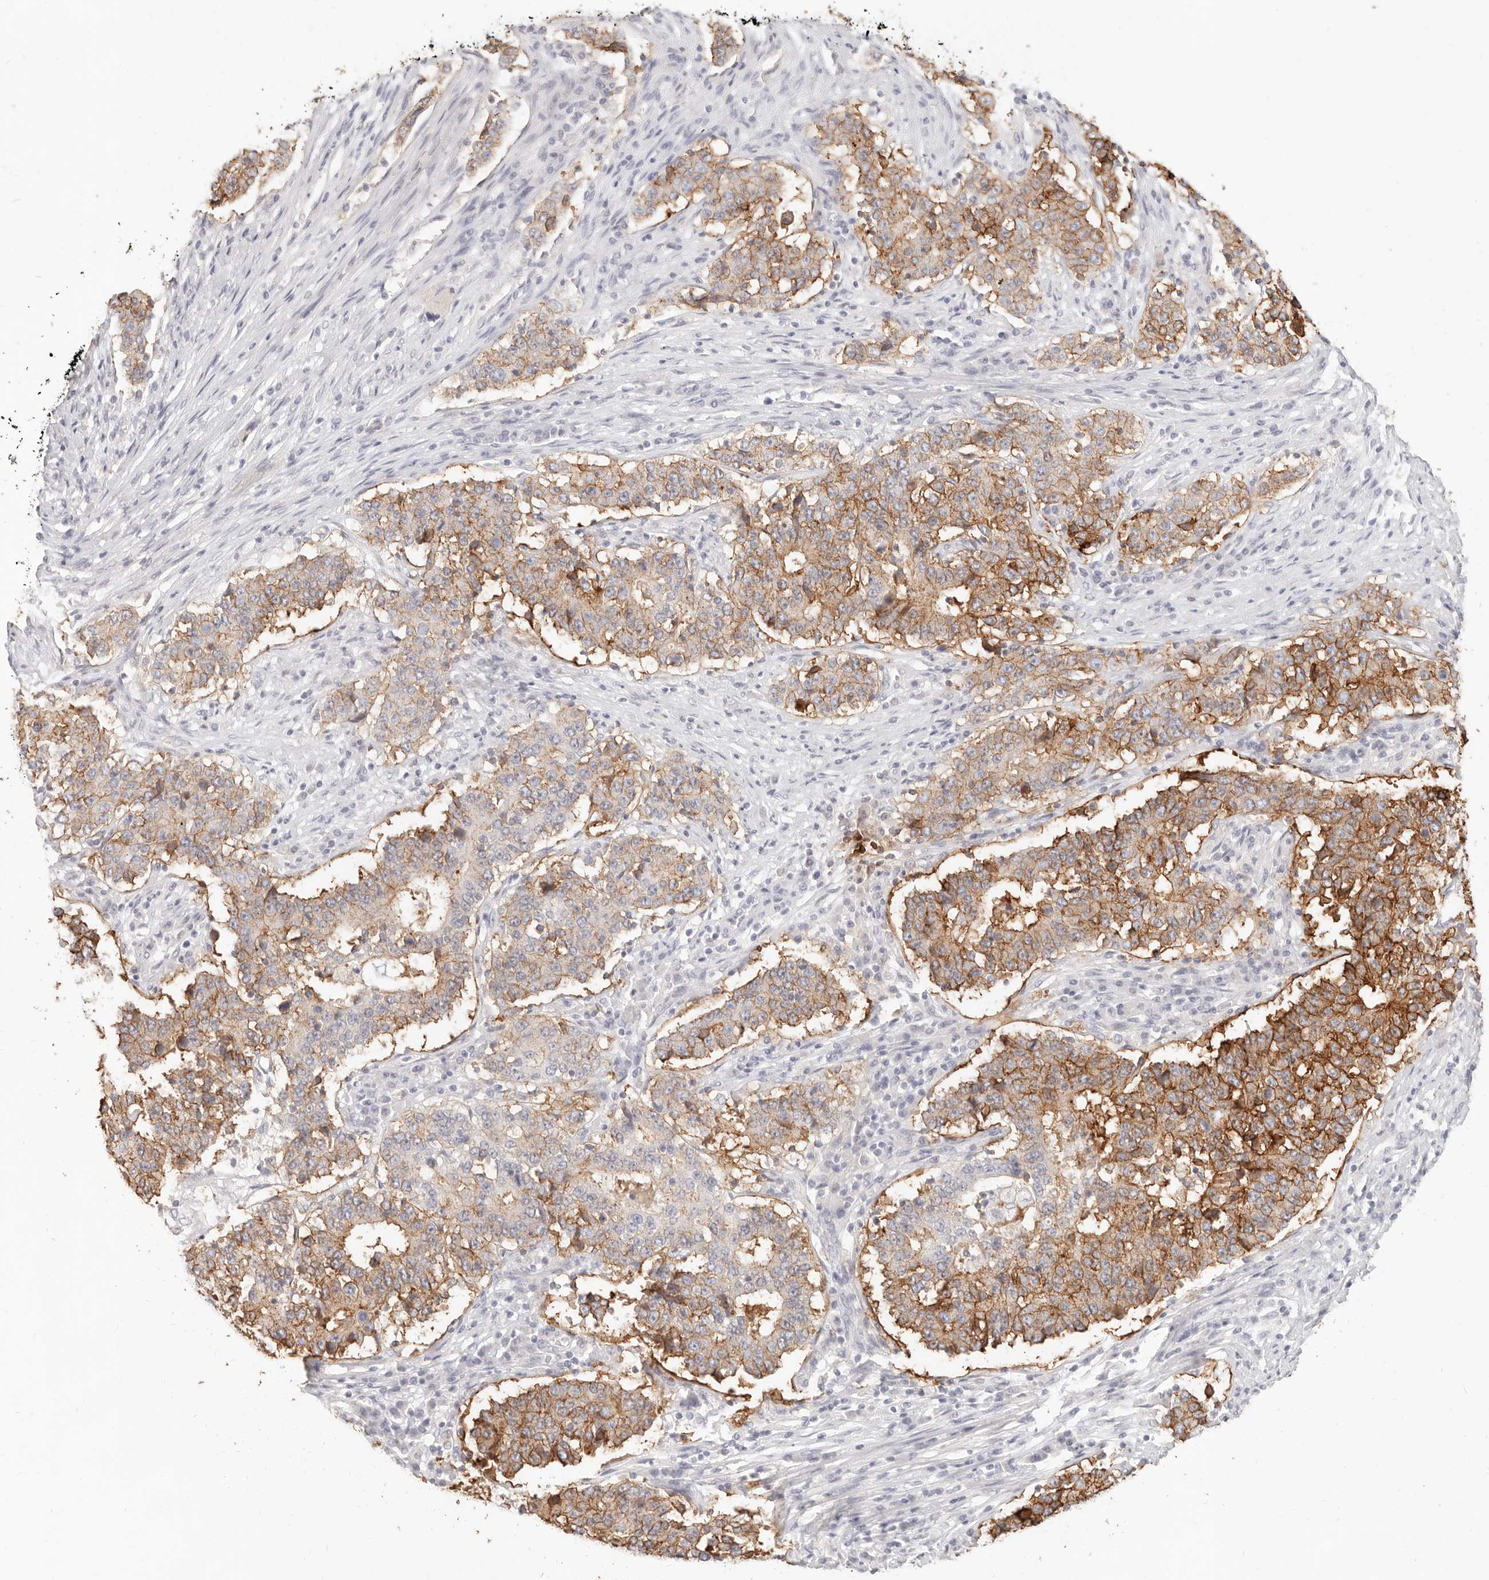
{"staining": {"intensity": "moderate", "quantity": ">75%", "location": "cytoplasmic/membranous"}, "tissue": "stomach cancer", "cell_type": "Tumor cells", "image_type": "cancer", "snomed": [{"axis": "morphology", "description": "Adenocarcinoma, NOS"}, {"axis": "topography", "description": "Stomach"}], "caption": "There is medium levels of moderate cytoplasmic/membranous expression in tumor cells of stomach adenocarcinoma, as demonstrated by immunohistochemical staining (brown color).", "gene": "EPCAM", "patient": {"sex": "male", "age": 59}}